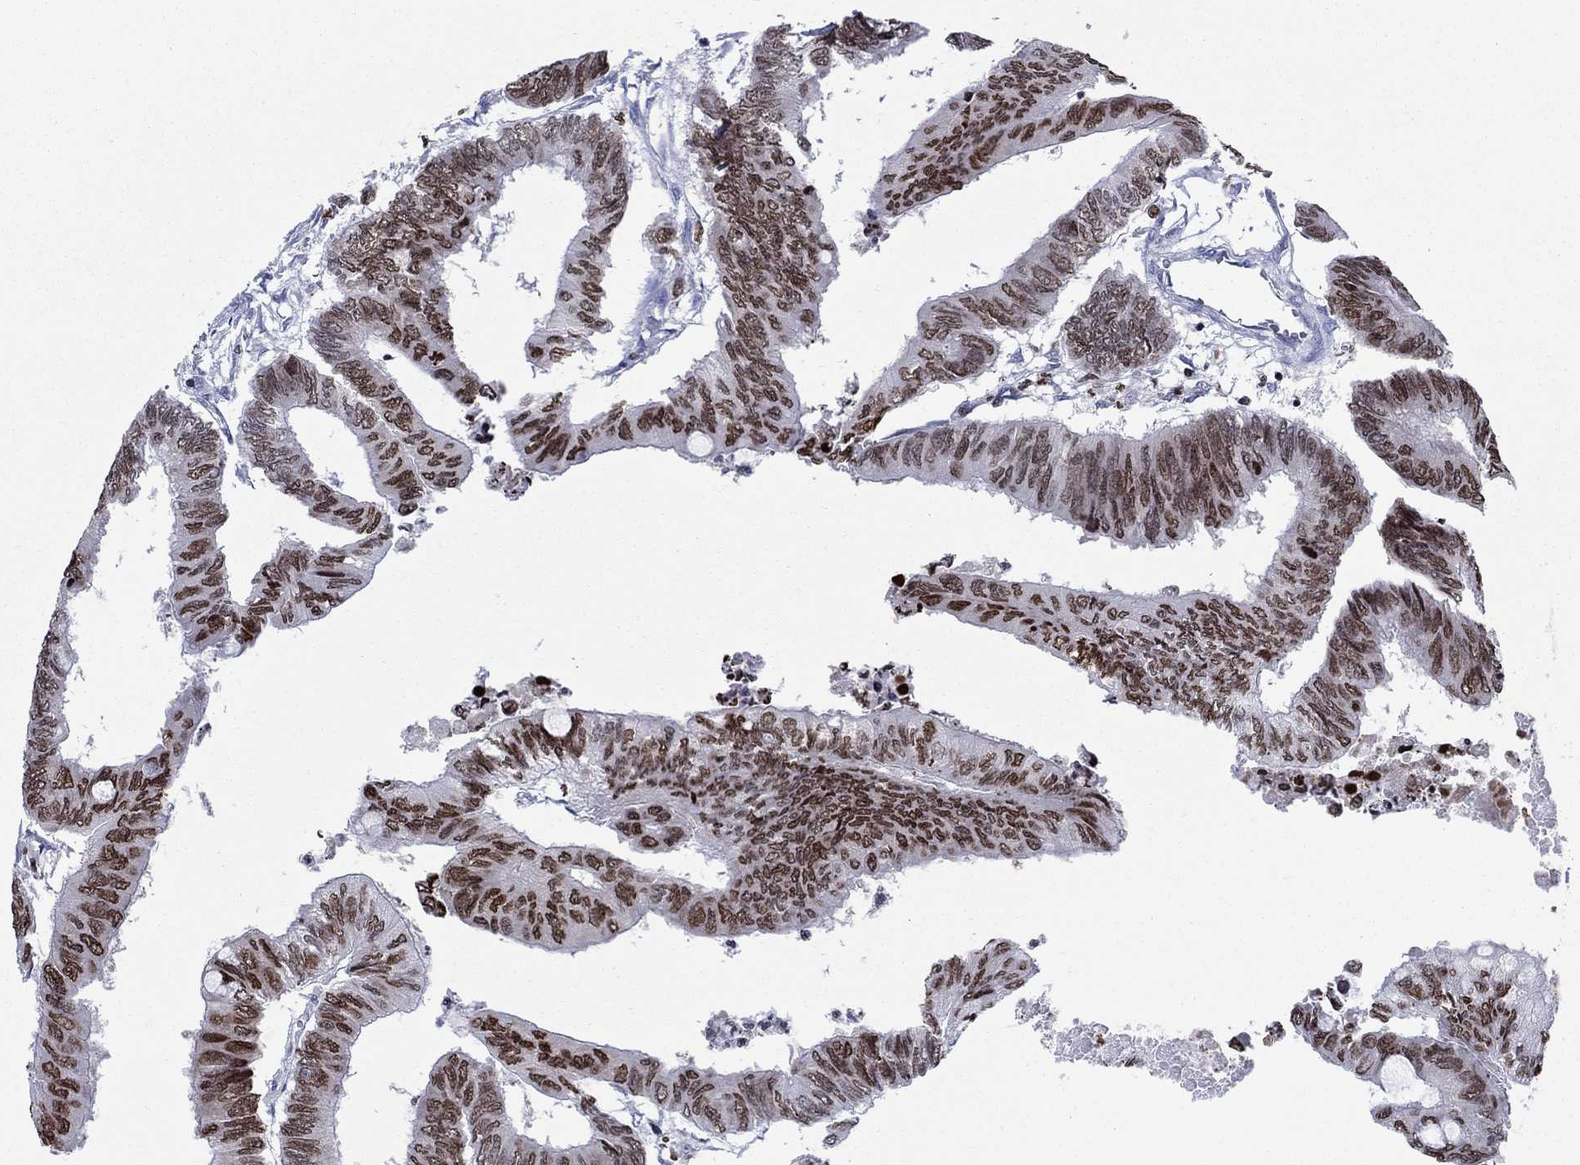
{"staining": {"intensity": "moderate", "quantity": "25%-75%", "location": "nuclear"}, "tissue": "colorectal cancer", "cell_type": "Tumor cells", "image_type": "cancer", "snomed": [{"axis": "morphology", "description": "Normal tissue, NOS"}, {"axis": "morphology", "description": "Adenocarcinoma, NOS"}, {"axis": "topography", "description": "Rectum"}, {"axis": "topography", "description": "Peripheral nerve tissue"}], "caption": "The micrograph displays staining of colorectal adenocarcinoma, revealing moderate nuclear protein expression (brown color) within tumor cells.", "gene": "HMGA1", "patient": {"sex": "male", "age": 92}}